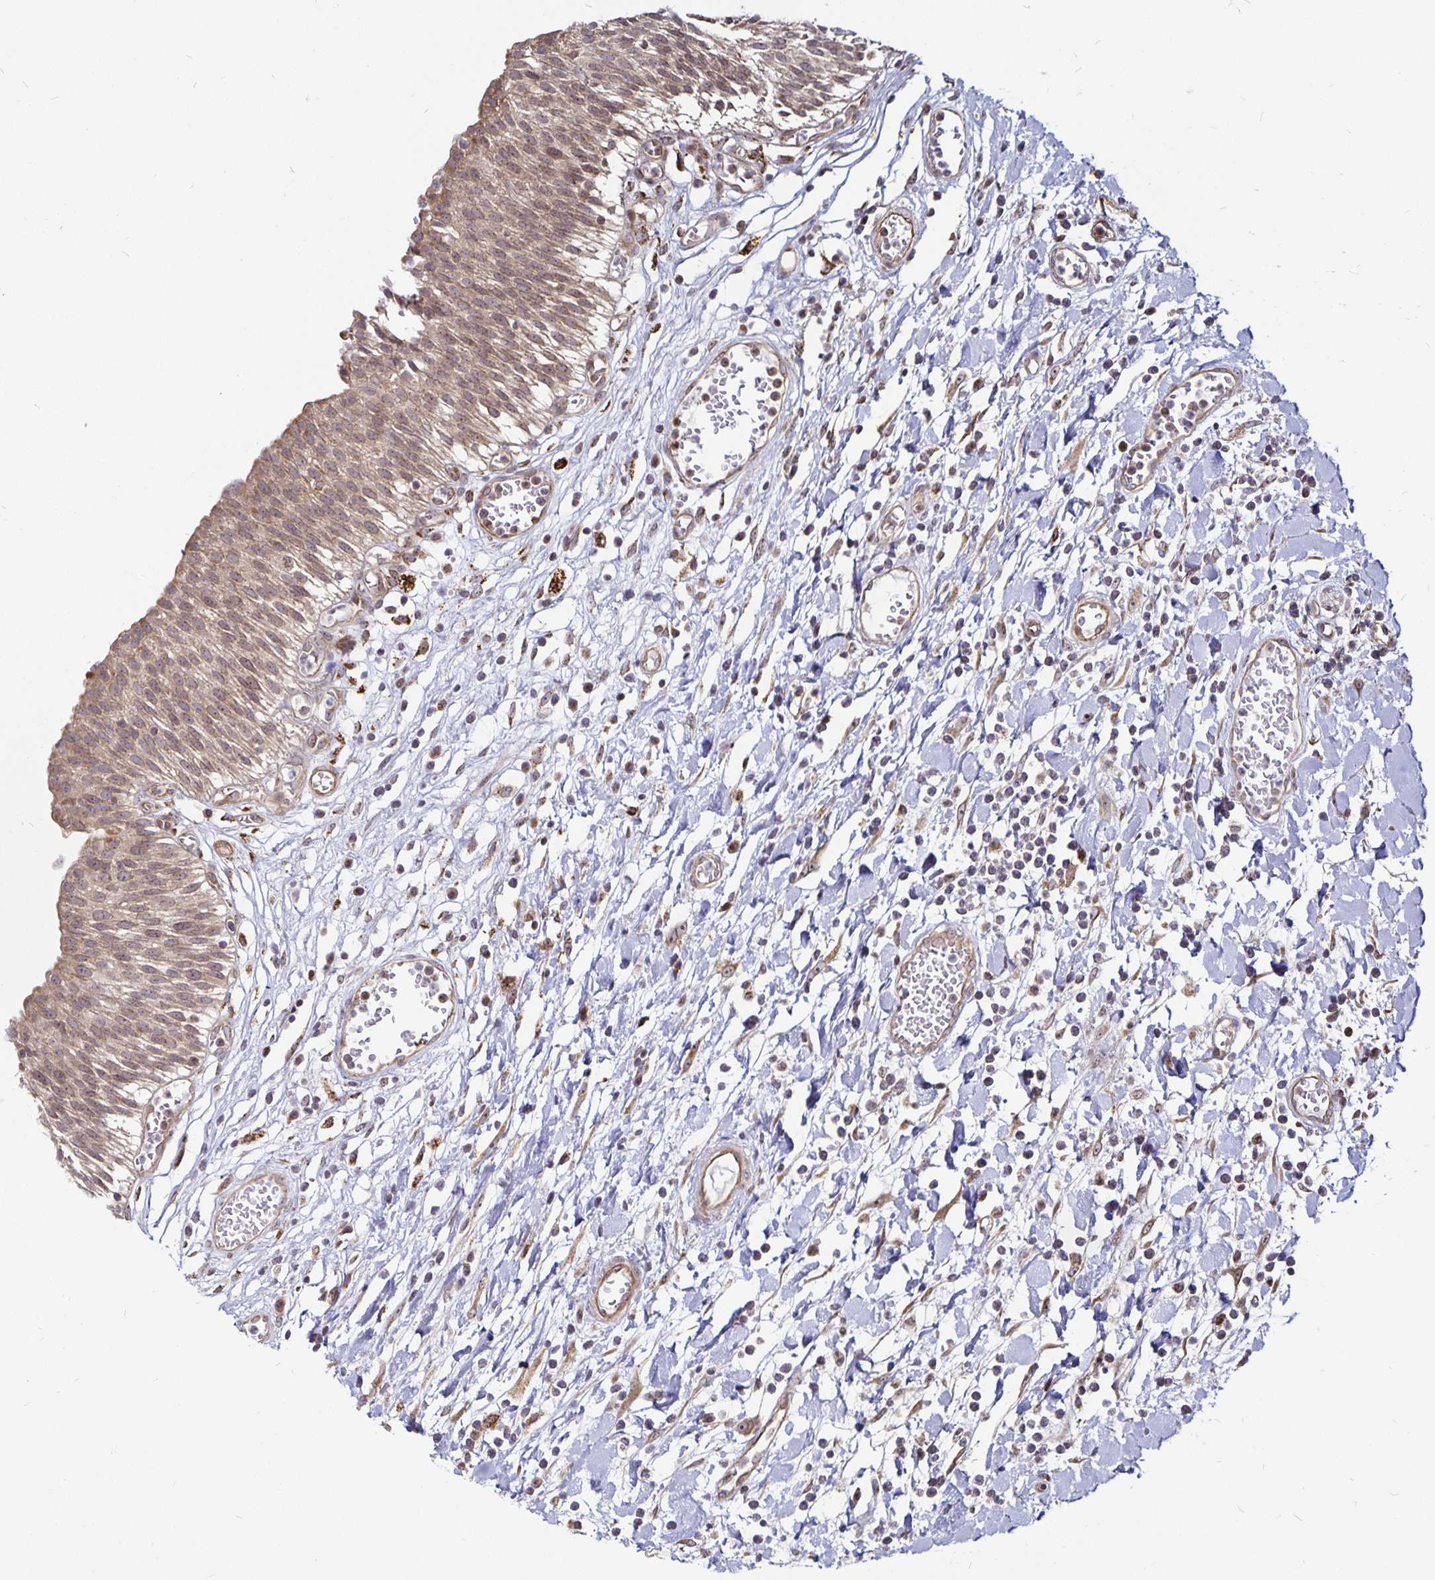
{"staining": {"intensity": "weak", "quantity": "25%-75%", "location": "cytoplasmic/membranous,nuclear"}, "tissue": "urinary bladder", "cell_type": "Urothelial cells", "image_type": "normal", "snomed": [{"axis": "morphology", "description": "Normal tissue, NOS"}, {"axis": "topography", "description": "Urinary bladder"}], "caption": "IHC of unremarkable urinary bladder displays low levels of weak cytoplasmic/membranous,nuclear expression in about 25%-75% of urothelial cells. The protein of interest is stained brown, and the nuclei are stained in blue (DAB (3,3'-diaminobenzidine) IHC with brightfield microscopy, high magnification).", "gene": "CYP27A1", "patient": {"sex": "male", "age": 64}}